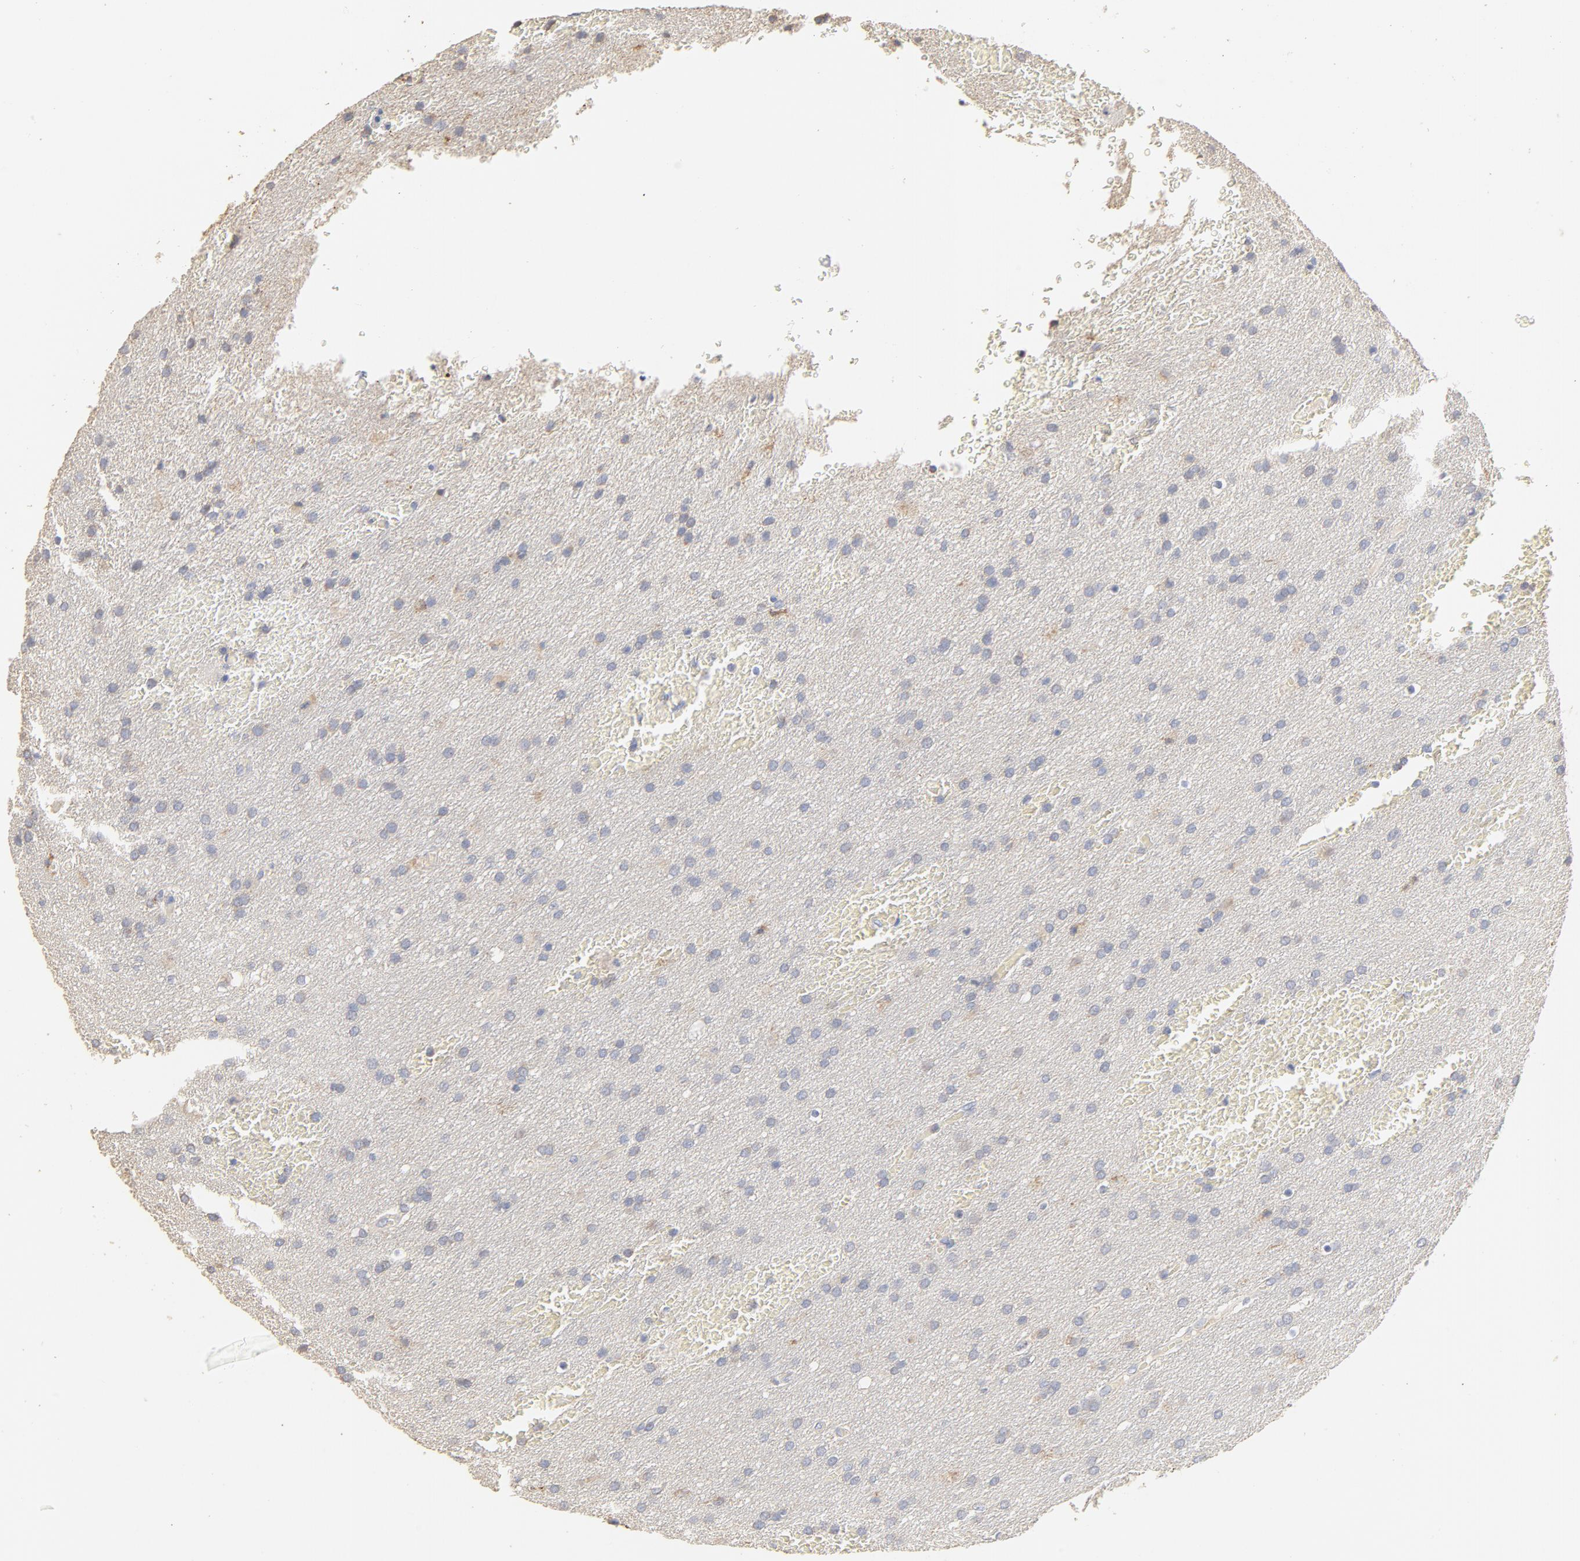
{"staining": {"intensity": "negative", "quantity": "none", "location": "none"}, "tissue": "glioma", "cell_type": "Tumor cells", "image_type": "cancer", "snomed": [{"axis": "morphology", "description": "Glioma, malignant, Low grade"}, {"axis": "topography", "description": "Brain"}], "caption": "There is no significant positivity in tumor cells of glioma.", "gene": "FCGBP", "patient": {"sex": "female", "age": 32}}